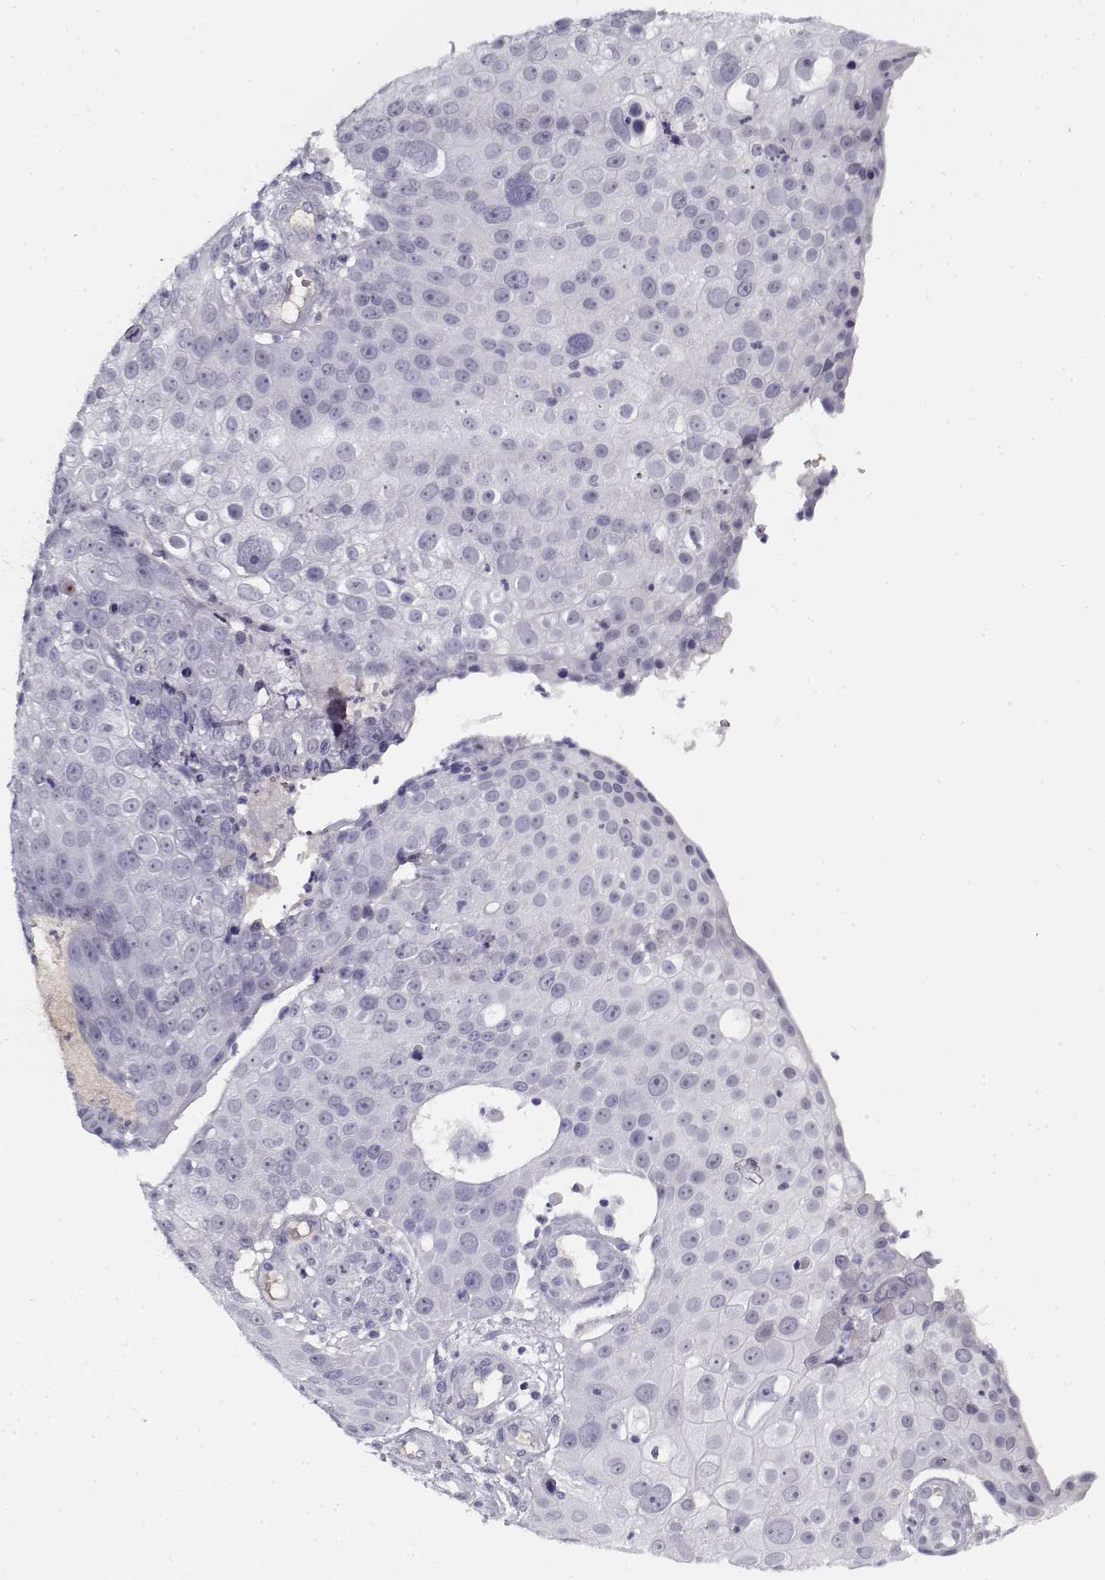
{"staining": {"intensity": "negative", "quantity": "none", "location": "none"}, "tissue": "skin cancer", "cell_type": "Tumor cells", "image_type": "cancer", "snomed": [{"axis": "morphology", "description": "Squamous cell carcinoma, NOS"}, {"axis": "topography", "description": "Skin"}], "caption": "Immunohistochemistry (IHC) micrograph of human skin squamous cell carcinoma stained for a protein (brown), which reveals no expression in tumor cells.", "gene": "SPACA9", "patient": {"sex": "male", "age": 71}}